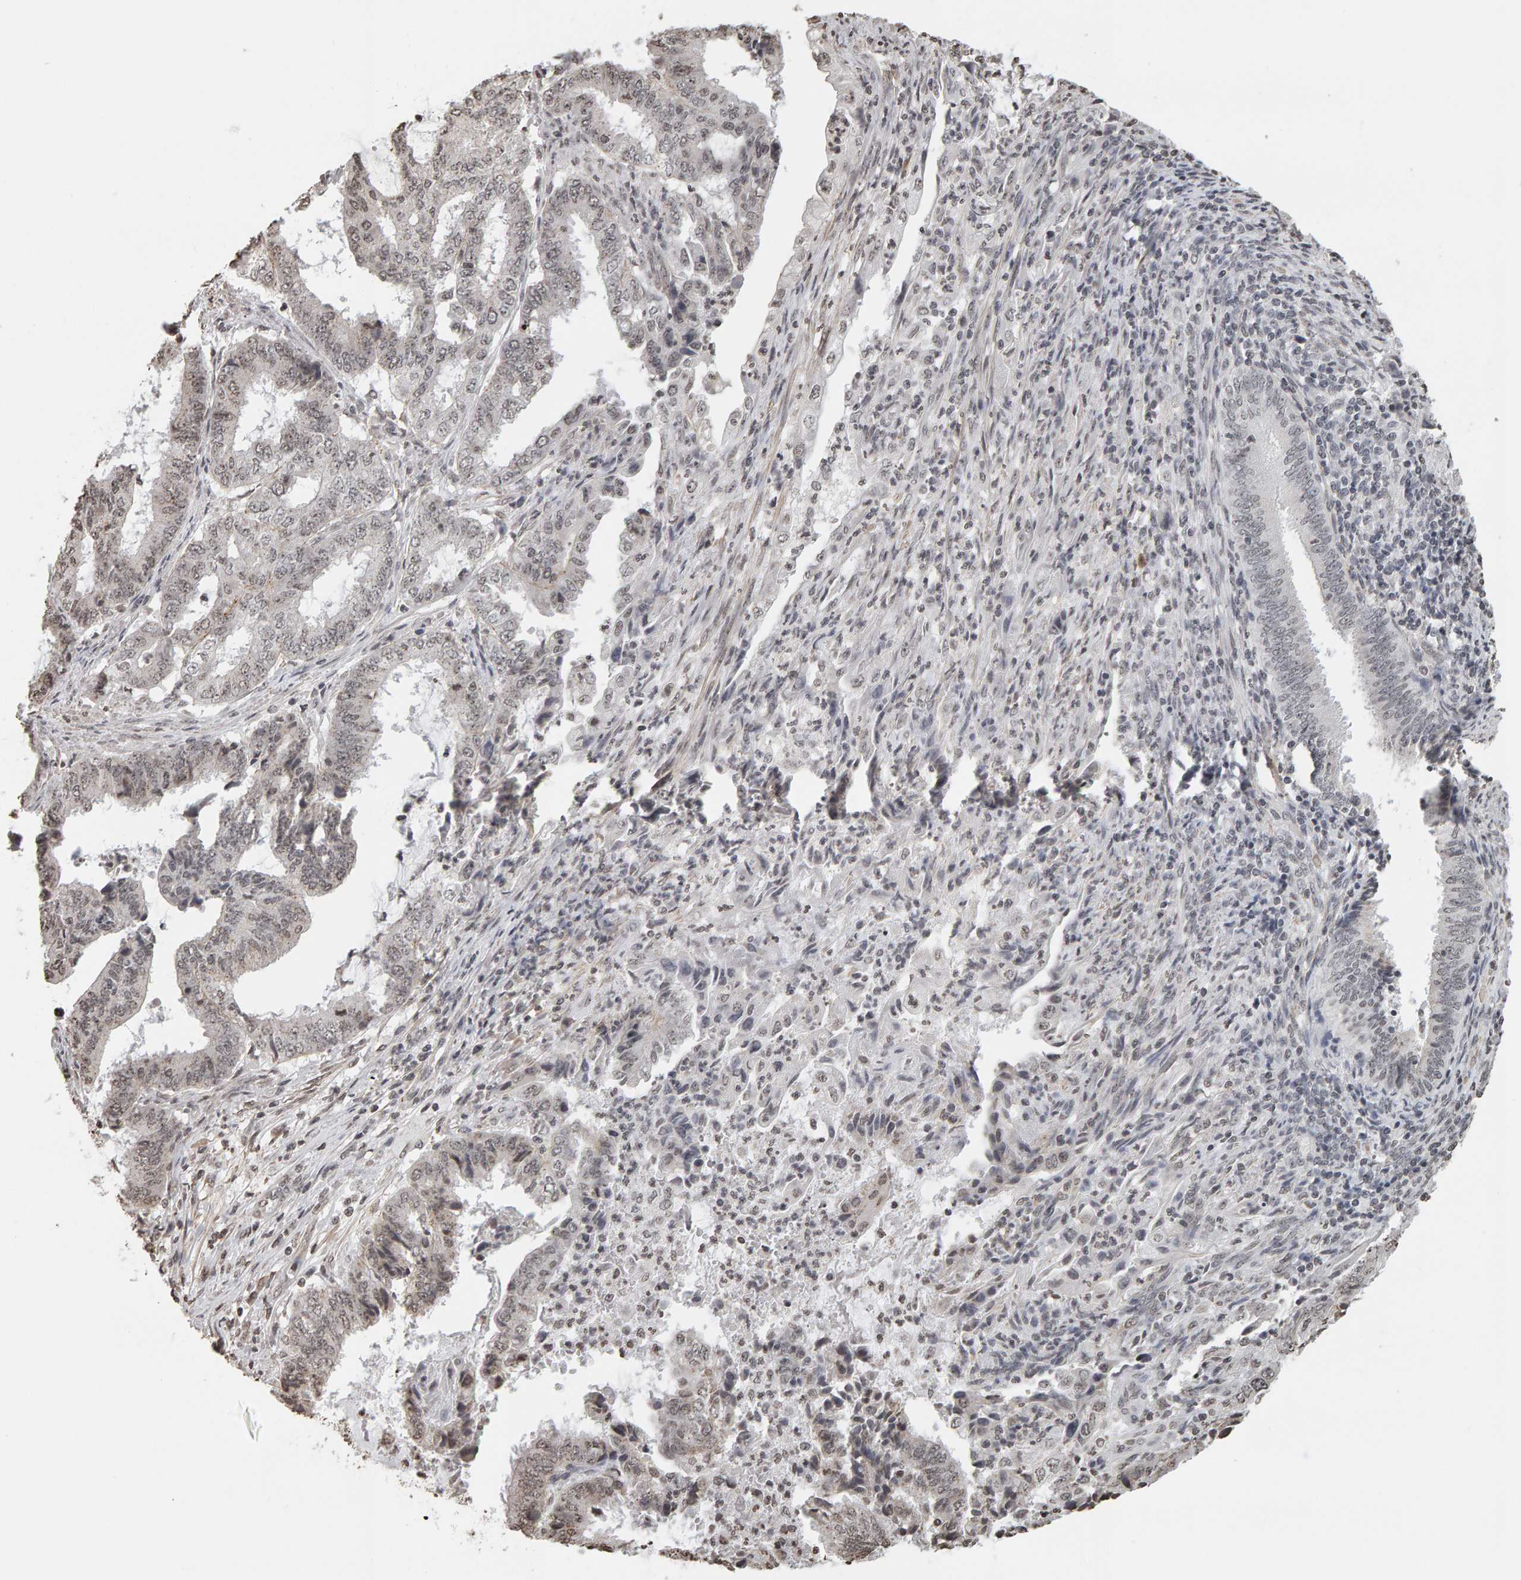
{"staining": {"intensity": "weak", "quantity": "25%-75%", "location": "nuclear"}, "tissue": "endometrial cancer", "cell_type": "Tumor cells", "image_type": "cancer", "snomed": [{"axis": "morphology", "description": "Adenocarcinoma, NOS"}, {"axis": "topography", "description": "Endometrium"}], "caption": "IHC histopathology image of neoplastic tissue: endometrial adenocarcinoma stained using immunohistochemistry (IHC) demonstrates low levels of weak protein expression localized specifically in the nuclear of tumor cells, appearing as a nuclear brown color.", "gene": "AFF4", "patient": {"sex": "female", "age": 51}}